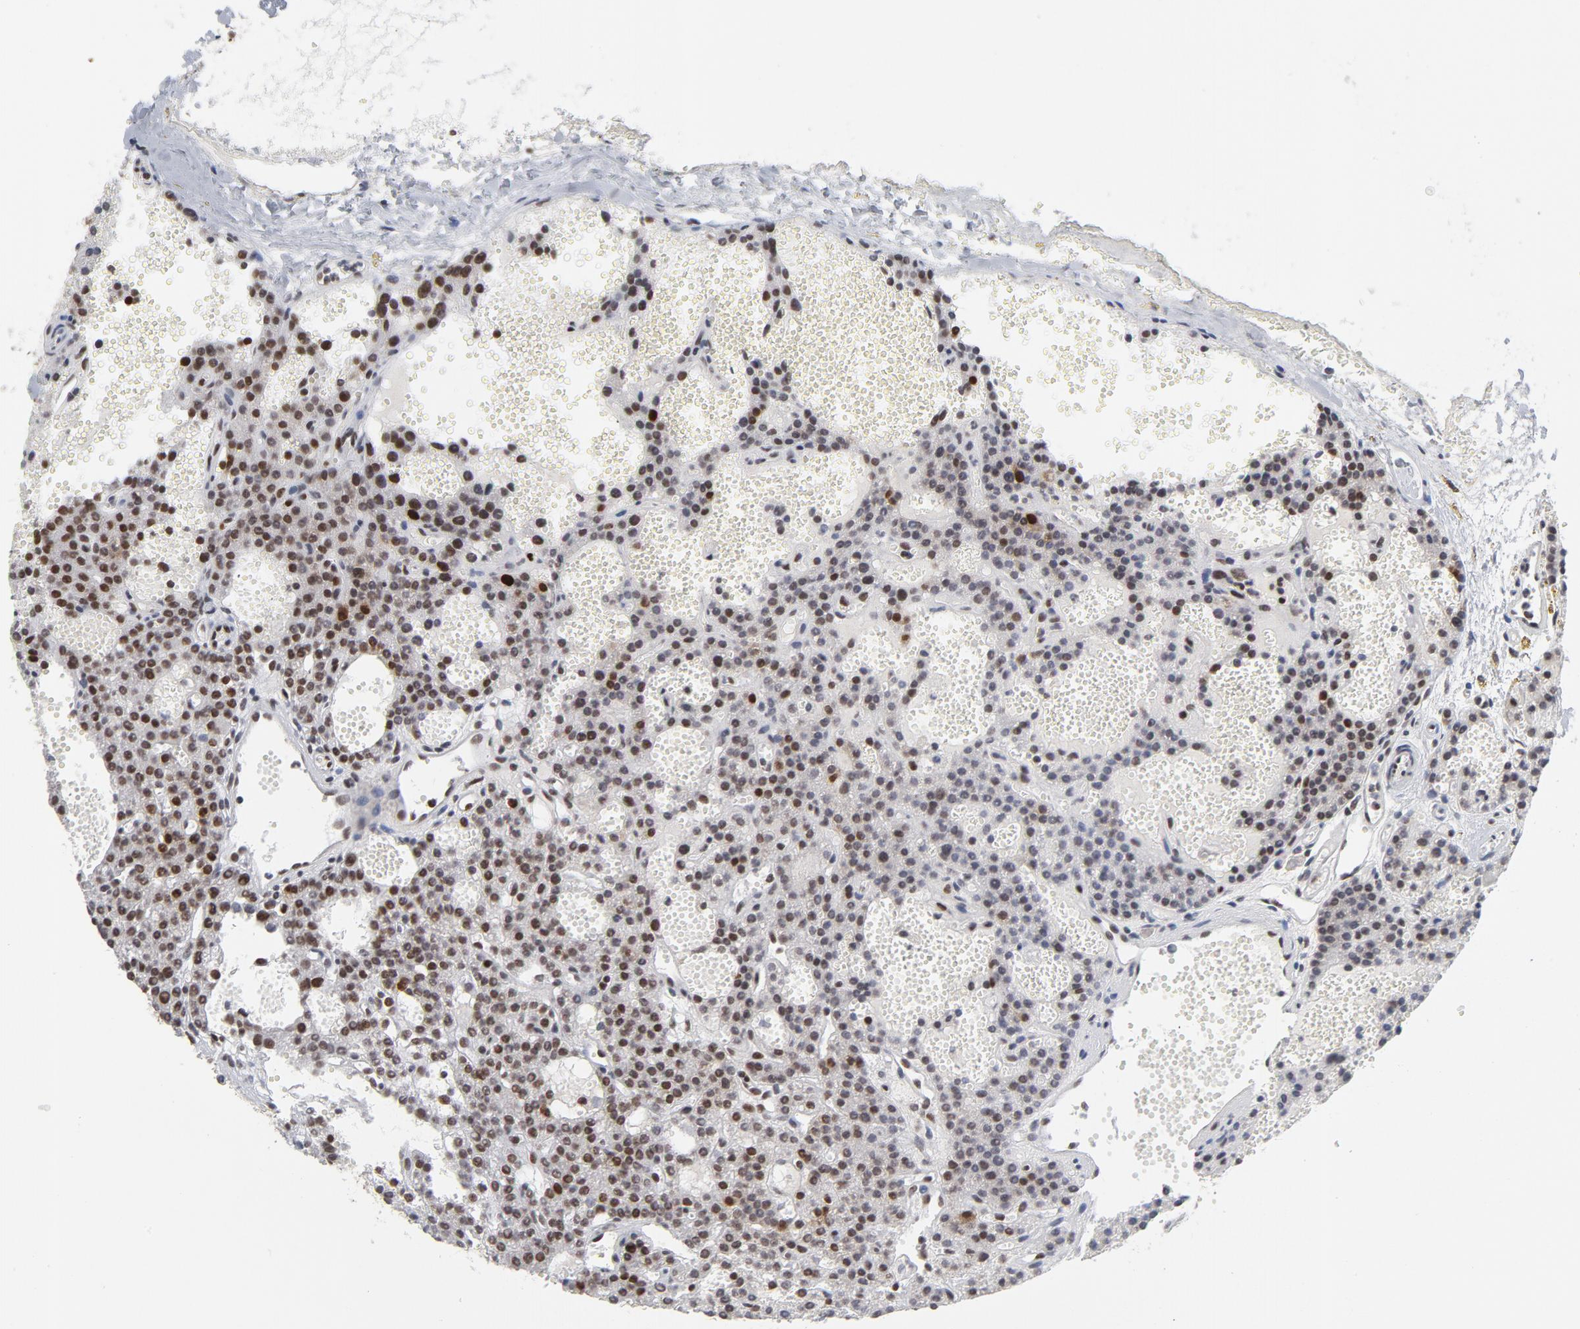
{"staining": {"intensity": "moderate", "quantity": "25%-75%", "location": "nuclear"}, "tissue": "parathyroid gland", "cell_type": "Glandular cells", "image_type": "normal", "snomed": [{"axis": "morphology", "description": "Normal tissue, NOS"}, {"axis": "topography", "description": "Parathyroid gland"}], "caption": "Protein expression analysis of benign human parathyroid gland reveals moderate nuclear expression in approximately 25%-75% of glandular cells.", "gene": "RFC4", "patient": {"sex": "male", "age": 25}}